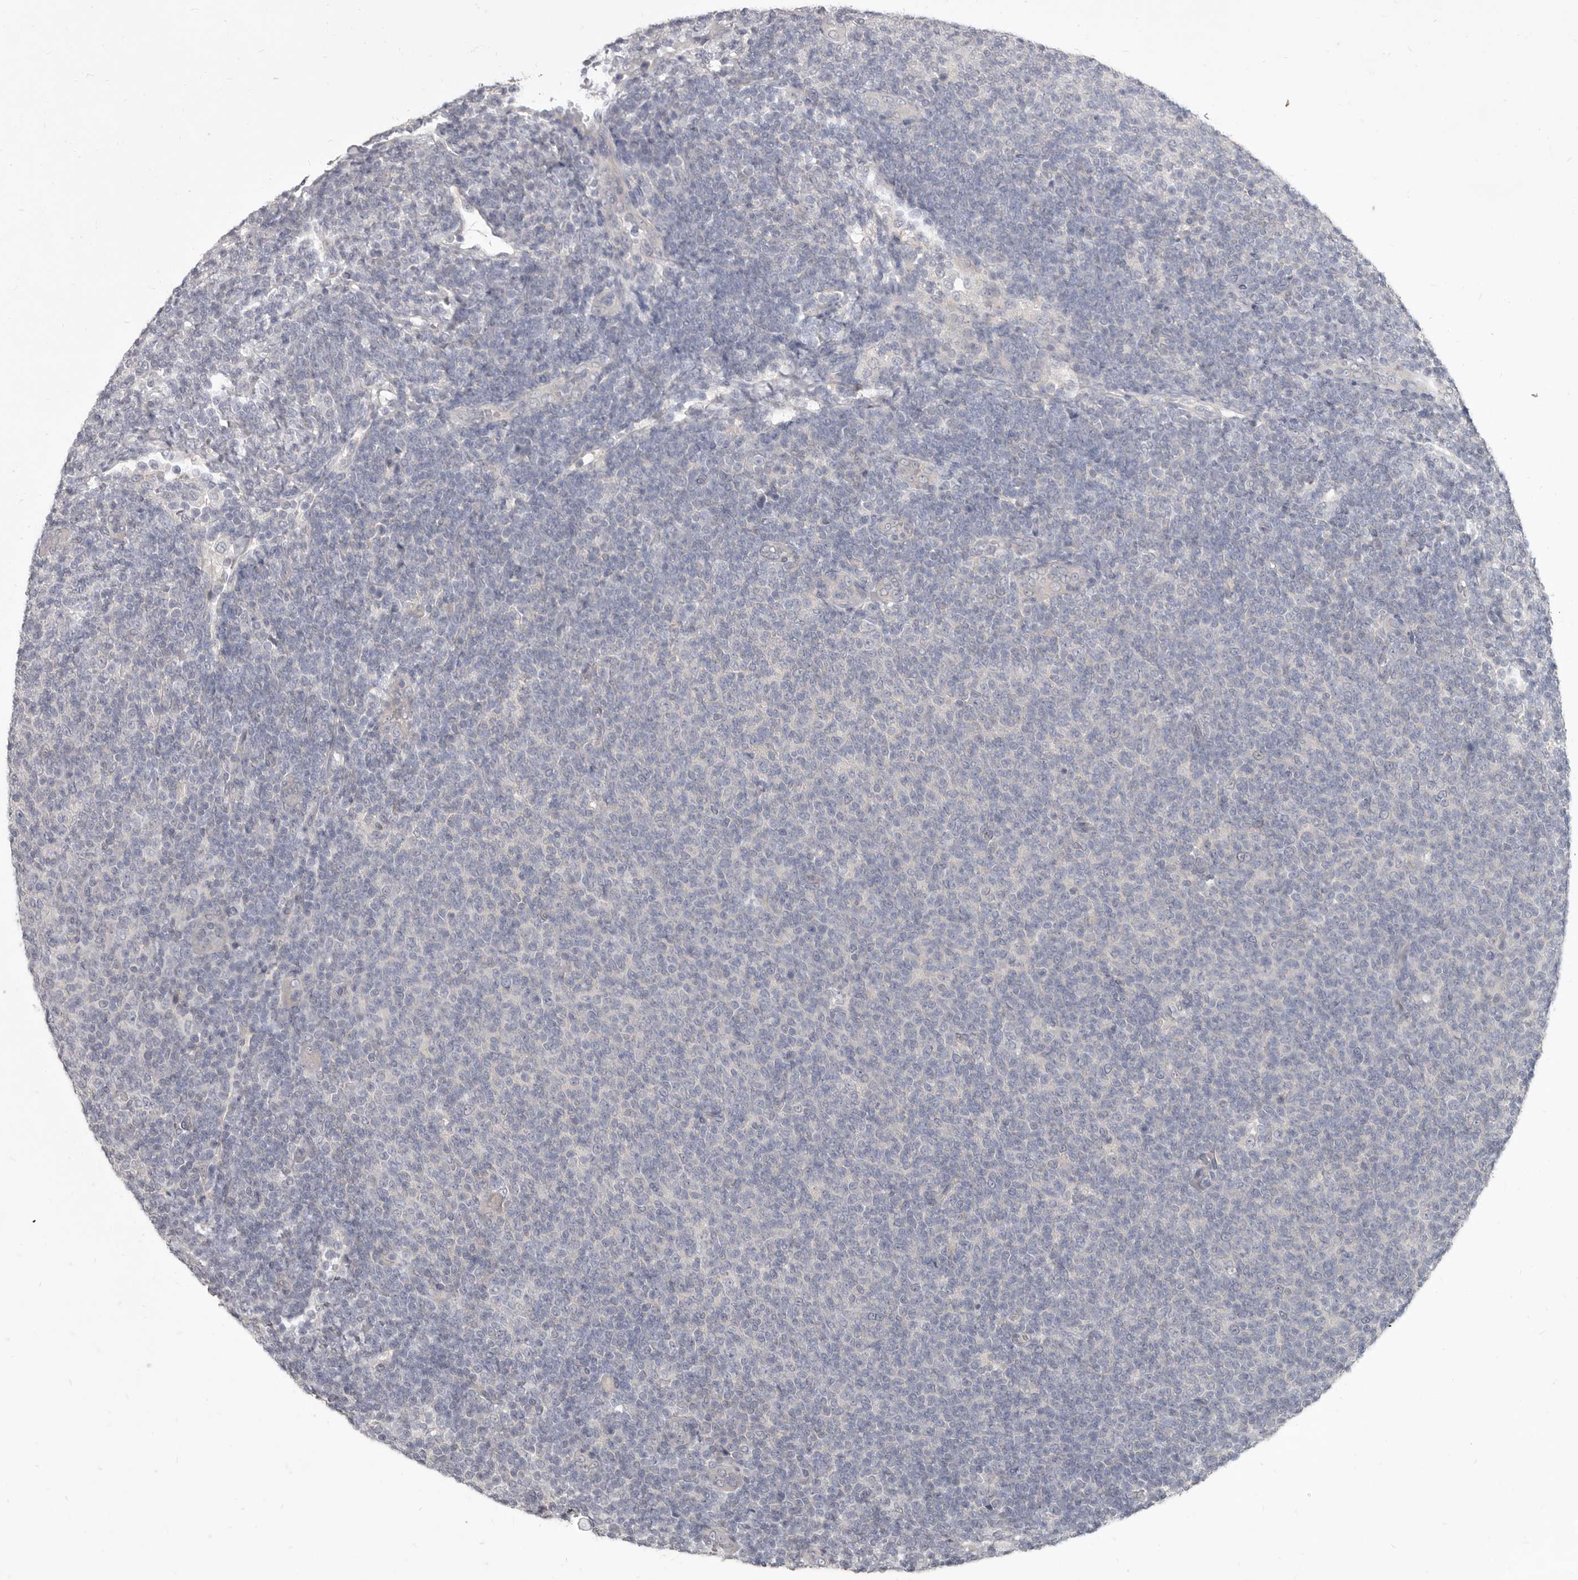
{"staining": {"intensity": "negative", "quantity": "none", "location": "none"}, "tissue": "lymphoma", "cell_type": "Tumor cells", "image_type": "cancer", "snomed": [{"axis": "morphology", "description": "Malignant lymphoma, non-Hodgkin's type, Low grade"}, {"axis": "topography", "description": "Lymph node"}], "caption": "Immunohistochemistry image of neoplastic tissue: human malignant lymphoma, non-Hodgkin's type (low-grade) stained with DAB (3,3'-diaminobenzidine) demonstrates no significant protein expression in tumor cells.", "gene": "GSK3B", "patient": {"sex": "male", "age": 66}}